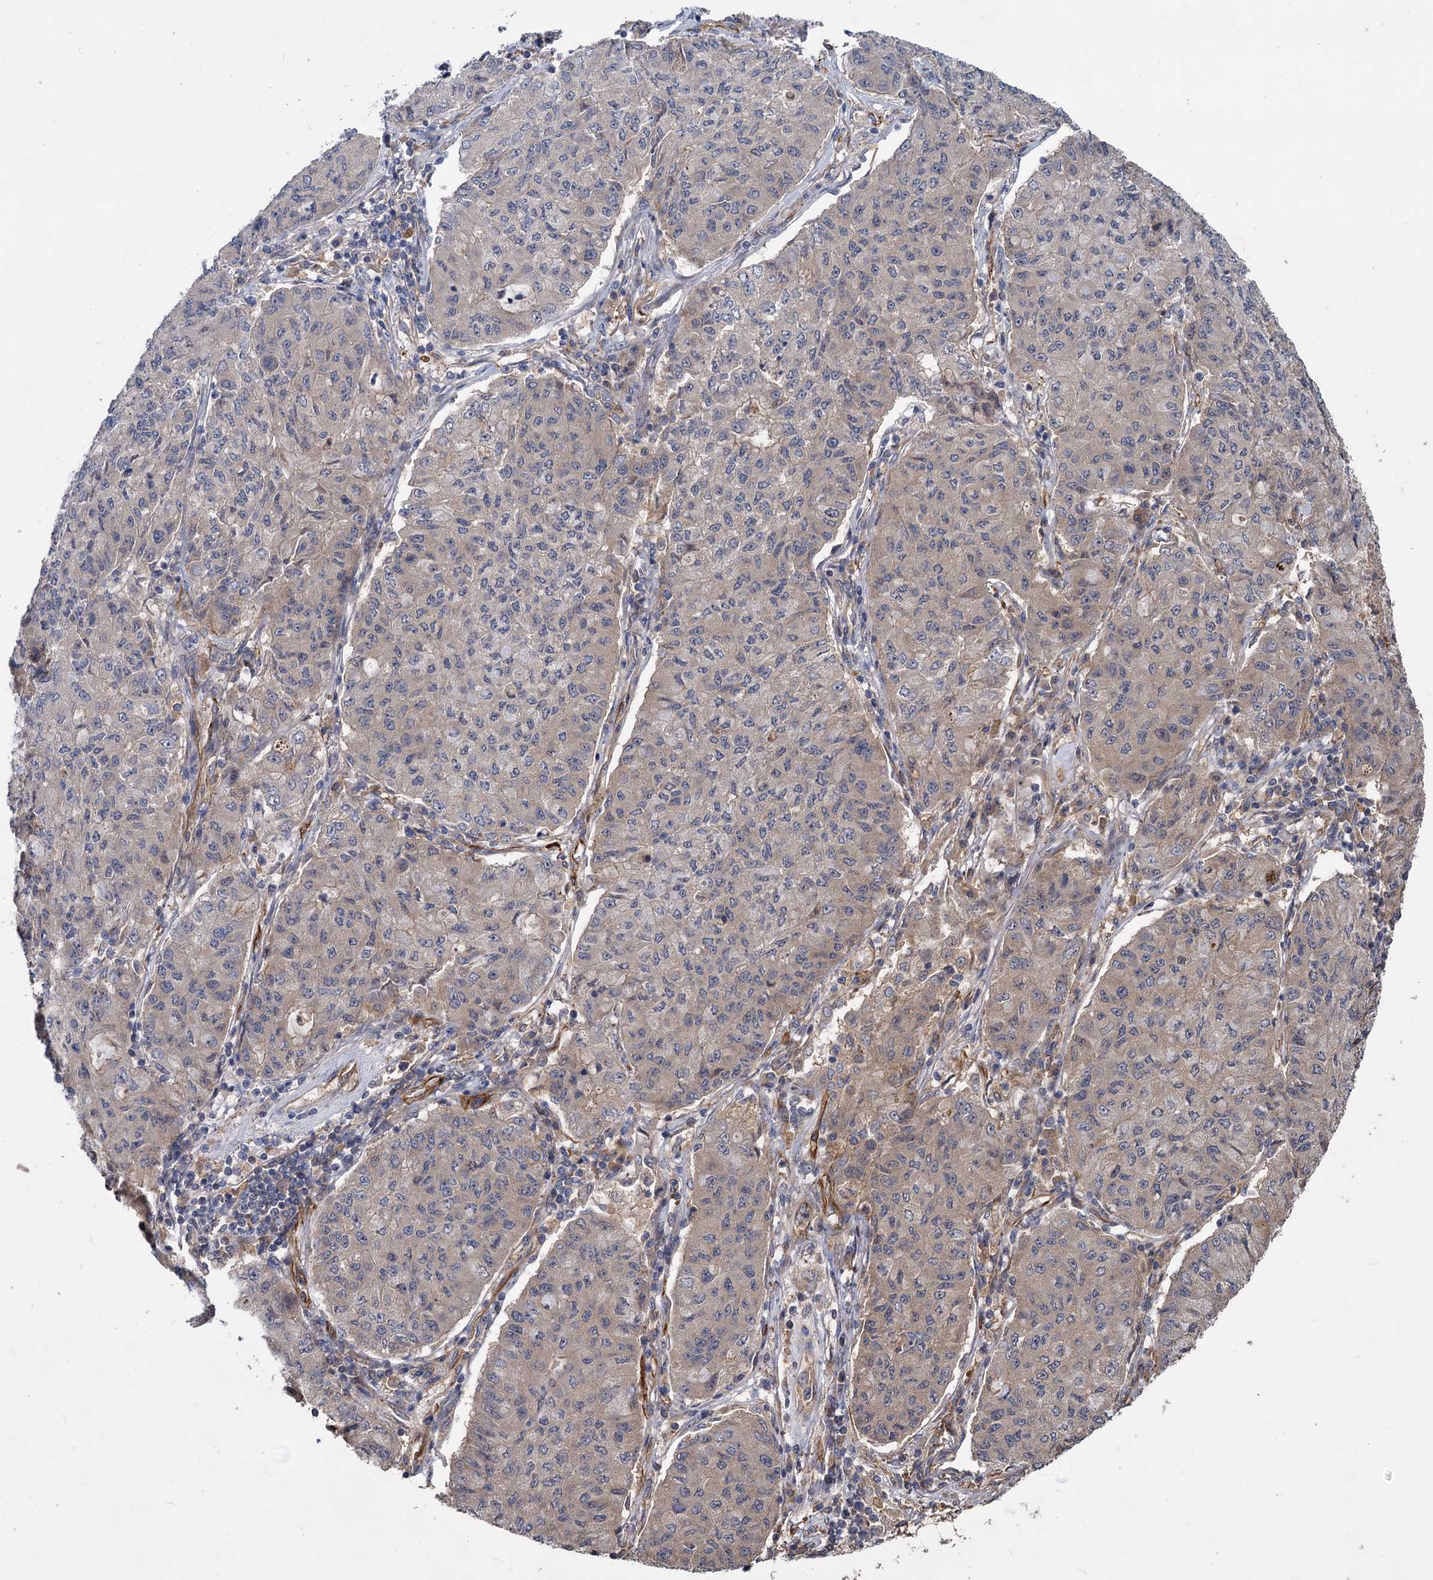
{"staining": {"intensity": "weak", "quantity": "25%-75%", "location": "cytoplasmic/membranous"}, "tissue": "lung cancer", "cell_type": "Tumor cells", "image_type": "cancer", "snomed": [{"axis": "morphology", "description": "Squamous cell carcinoma, NOS"}, {"axis": "topography", "description": "Lung"}], "caption": "IHC of human lung cancer (squamous cell carcinoma) shows low levels of weak cytoplasmic/membranous staining in approximately 25%-75% of tumor cells. The staining was performed using DAB to visualize the protein expression in brown, while the nuclei were stained in blue with hematoxylin (Magnification: 20x).", "gene": "PKN2", "patient": {"sex": "male", "age": 74}}